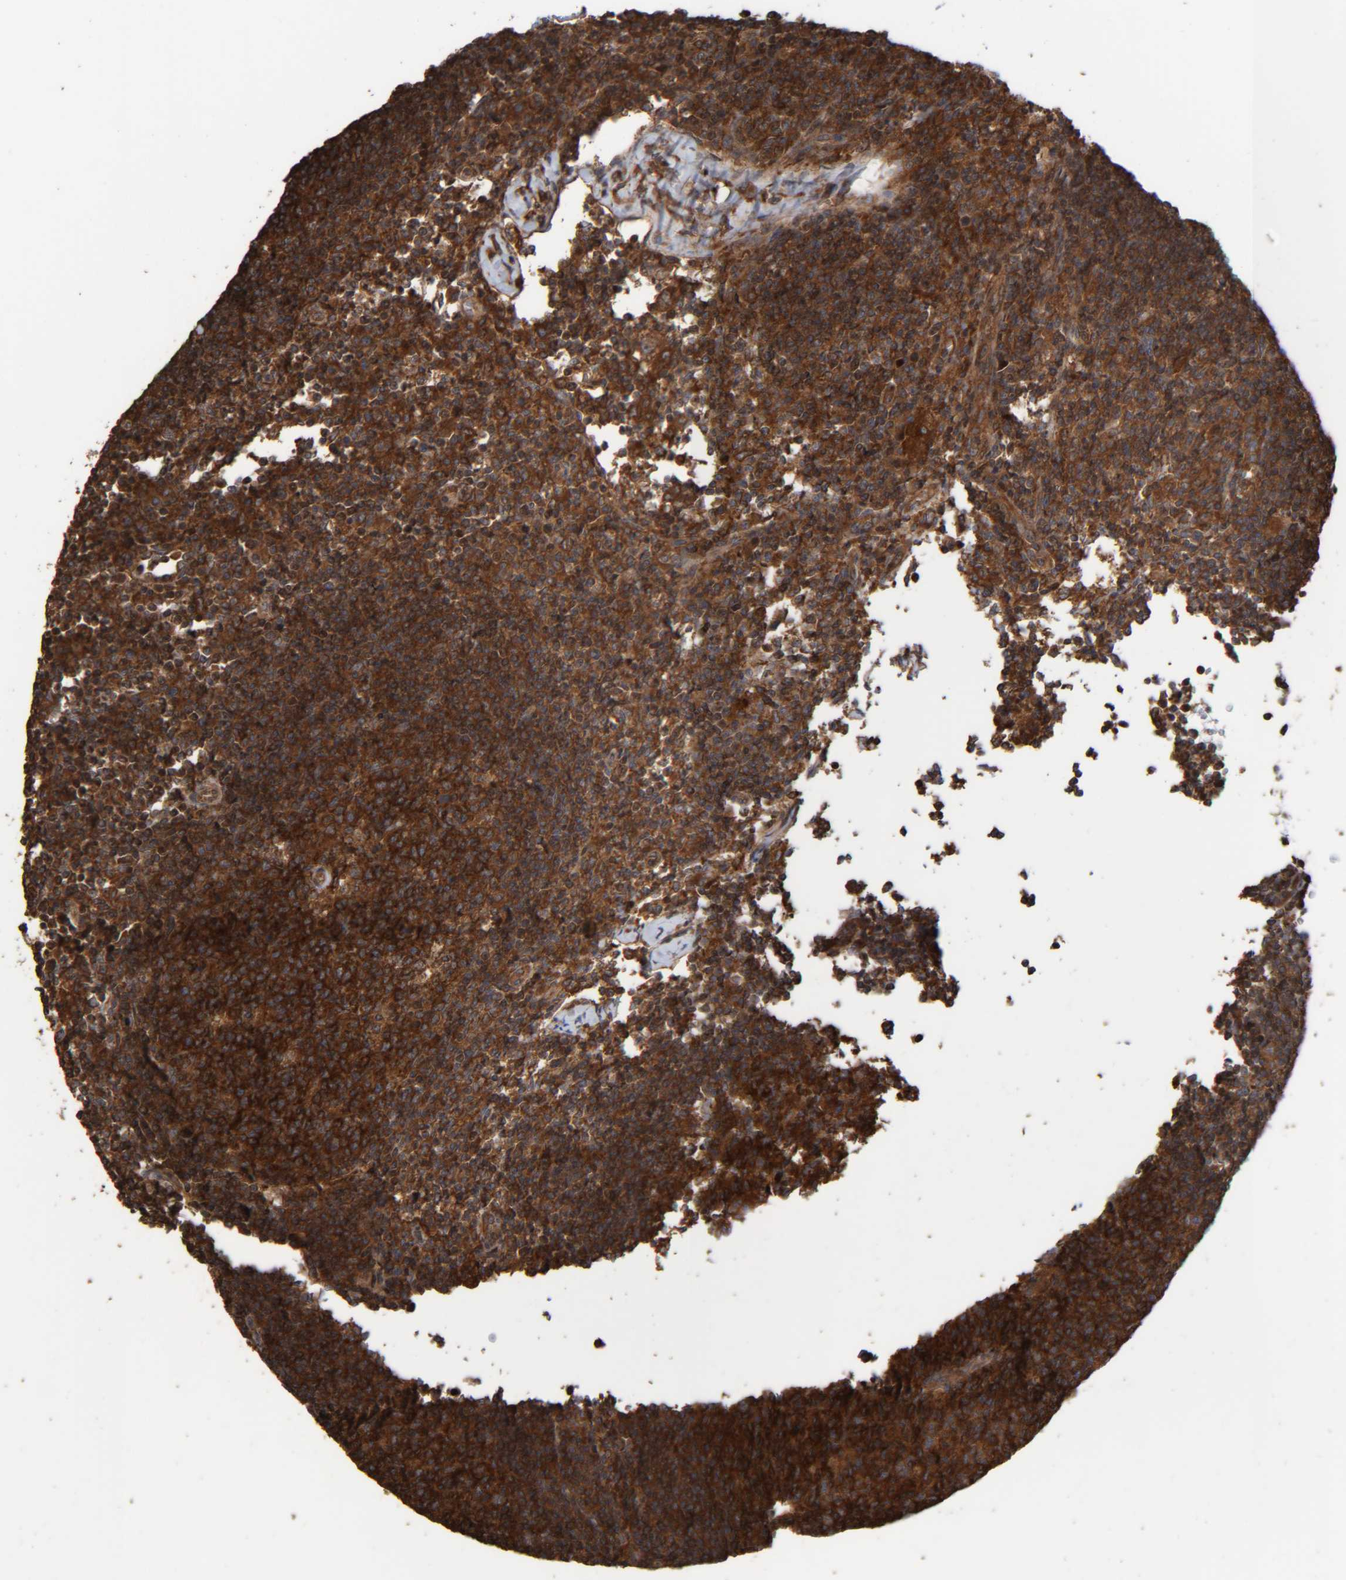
{"staining": {"intensity": "strong", "quantity": ">75%", "location": "cytoplasmic/membranous"}, "tissue": "lymph node", "cell_type": "Germinal center cells", "image_type": "normal", "snomed": [{"axis": "morphology", "description": "Normal tissue, NOS"}, {"axis": "morphology", "description": "Inflammation, NOS"}, {"axis": "topography", "description": "Lymph node"}], "caption": "Germinal center cells display strong cytoplasmic/membranous positivity in approximately >75% of cells in normal lymph node. The staining is performed using DAB (3,3'-diaminobenzidine) brown chromogen to label protein expression. The nuclei are counter-stained blue using hematoxylin.", "gene": "CCDC57", "patient": {"sex": "male", "age": 55}}